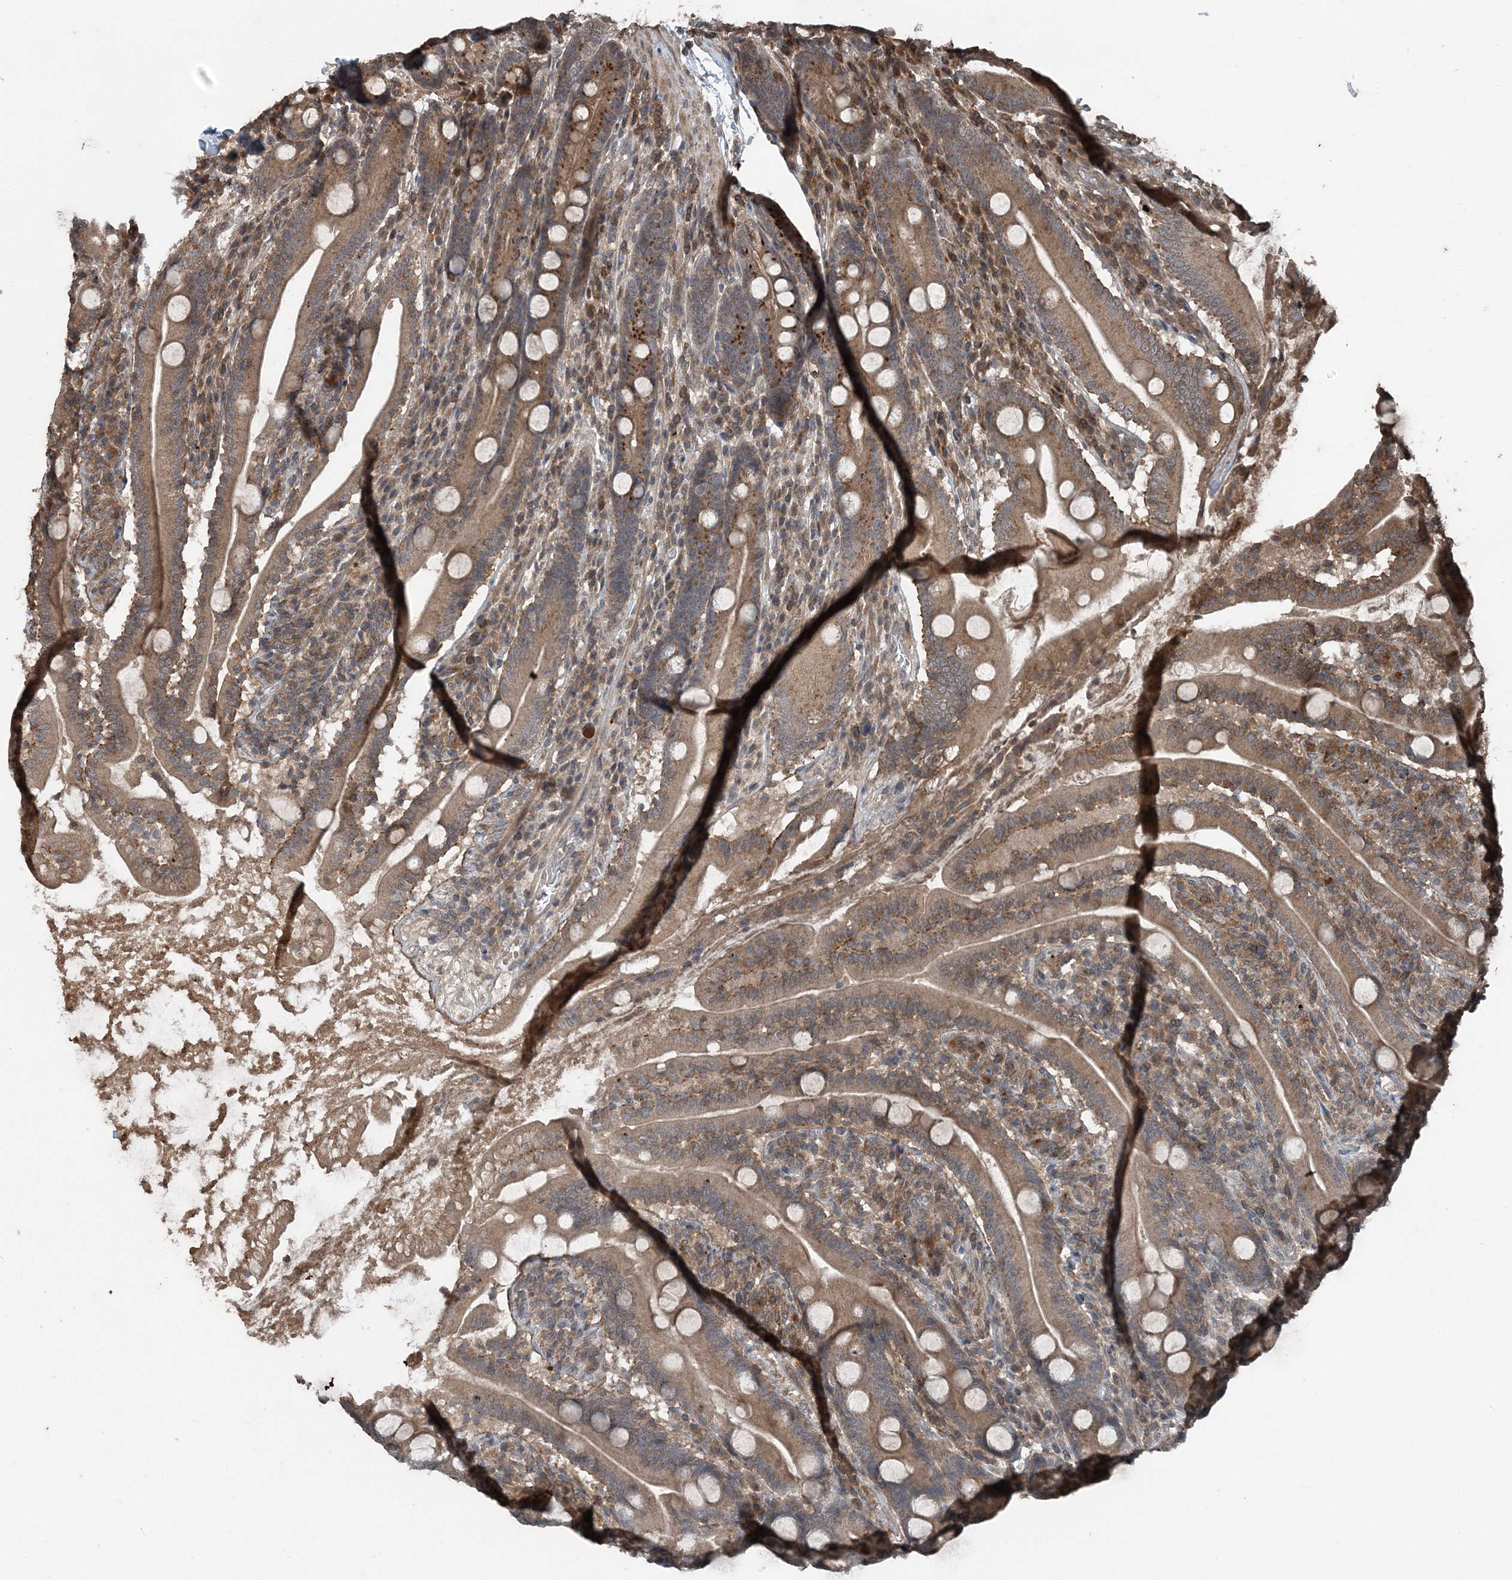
{"staining": {"intensity": "moderate", "quantity": ">75%", "location": "cytoplasmic/membranous"}, "tissue": "duodenum", "cell_type": "Glandular cells", "image_type": "normal", "snomed": [{"axis": "morphology", "description": "Normal tissue, NOS"}, {"axis": "topography", "description": "Duodenum"}], "caption": "Brown immunohistochemical staining in normal duodenum reveals moderate cytoplasmic/membranous expression in approximately >75% of glandular cells.", "gene": "CFL1", "patient": {"sex": "male", "age": 35}}